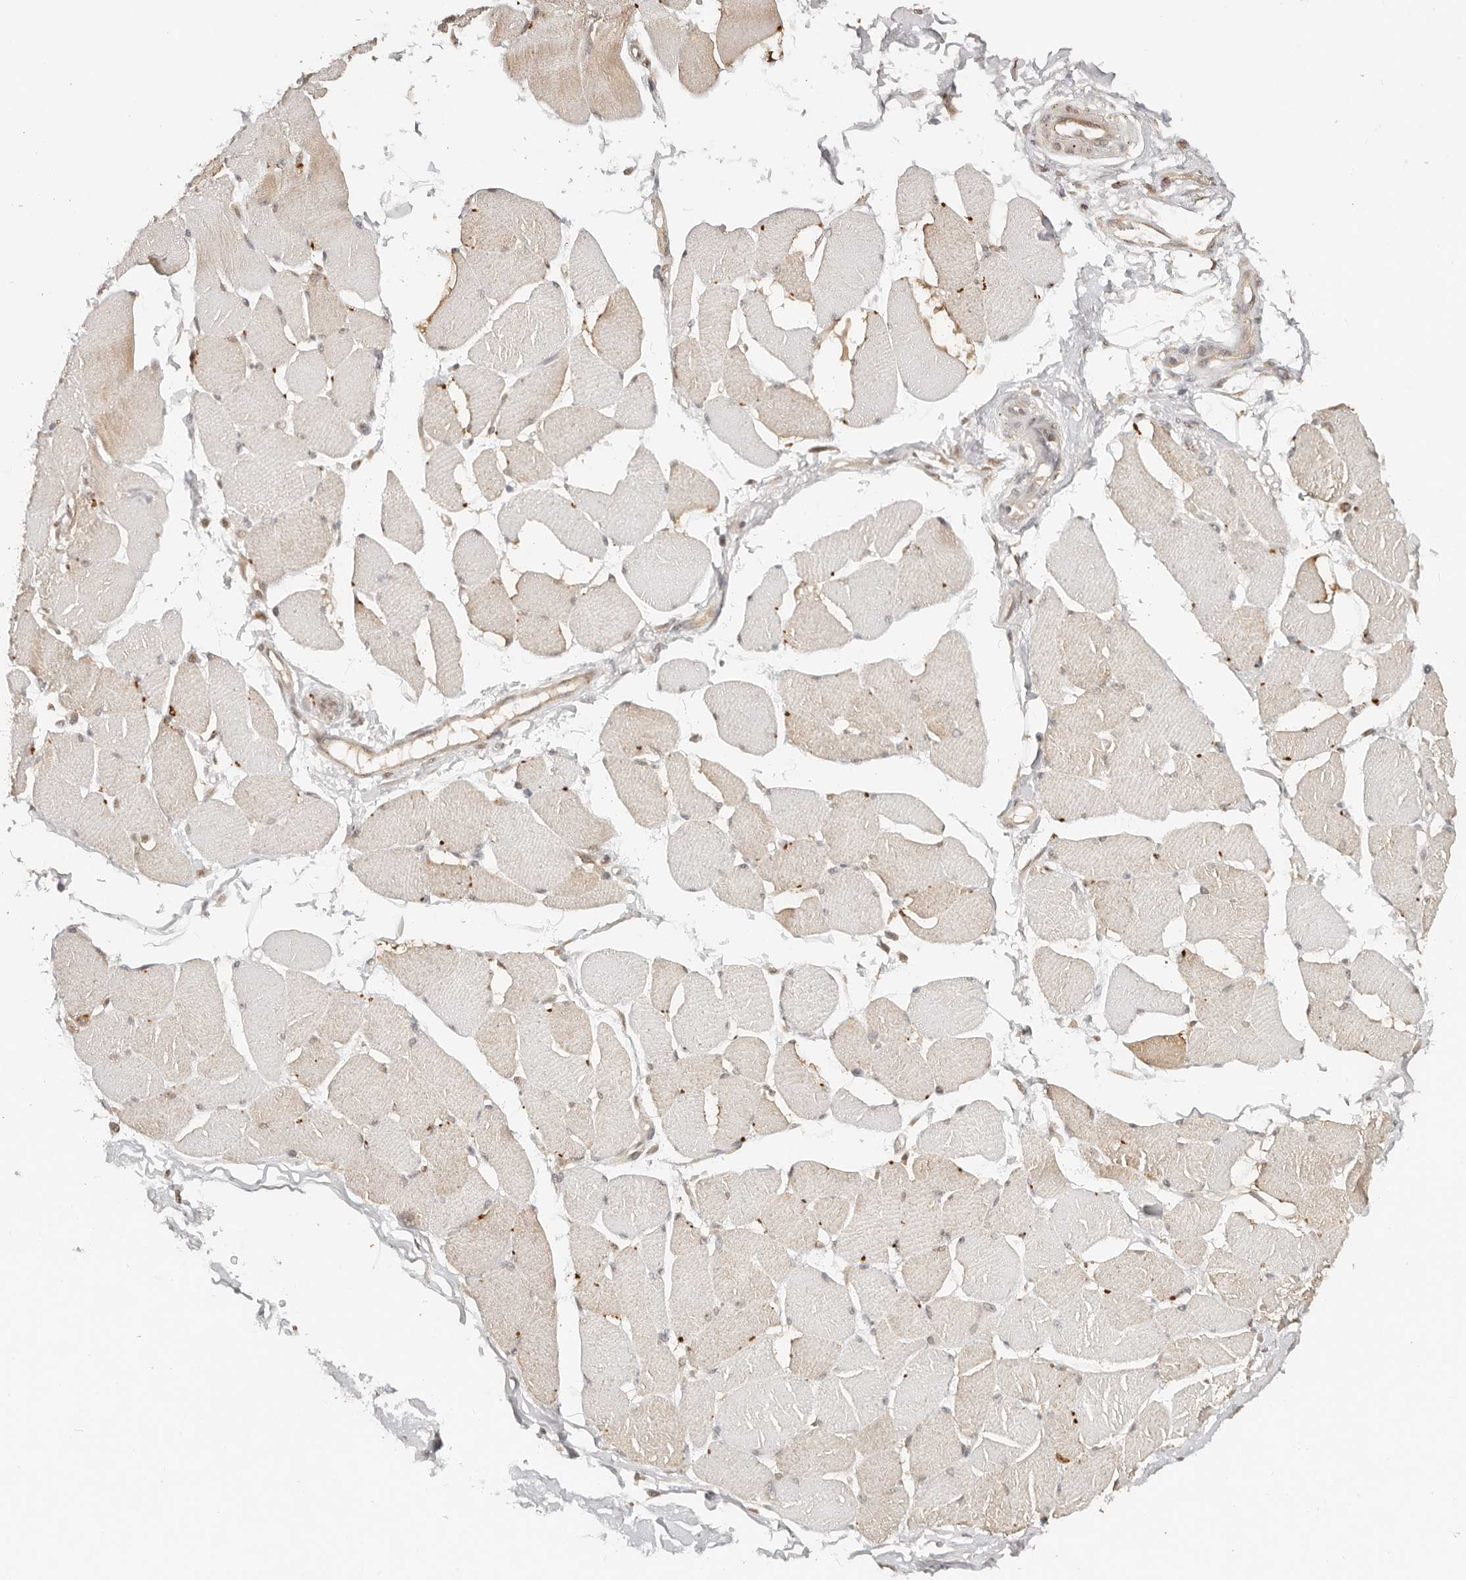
{"staining": {"intensity": "weak", "quantity": "25%-75%", "location": "cytoplasmic/membranous"}, "tissue": "skeletal muscle", "cell_type": "Myocytes", "image_type": "normal", "snomed": [{"axis": "morphology", "description": "Normal tissue, NOS"}, {"axis": "topography", "description": "Skin"}, {"axis": "topography", "description": "Skeletal muscle"}], "caption": "Normal skeletal muscle displays weak cytoplasmic/membranous expression in approximately 25%-75% of myocytes.", "gene": "PSMA5", "patient": {"sex": "male", "age": 83}}